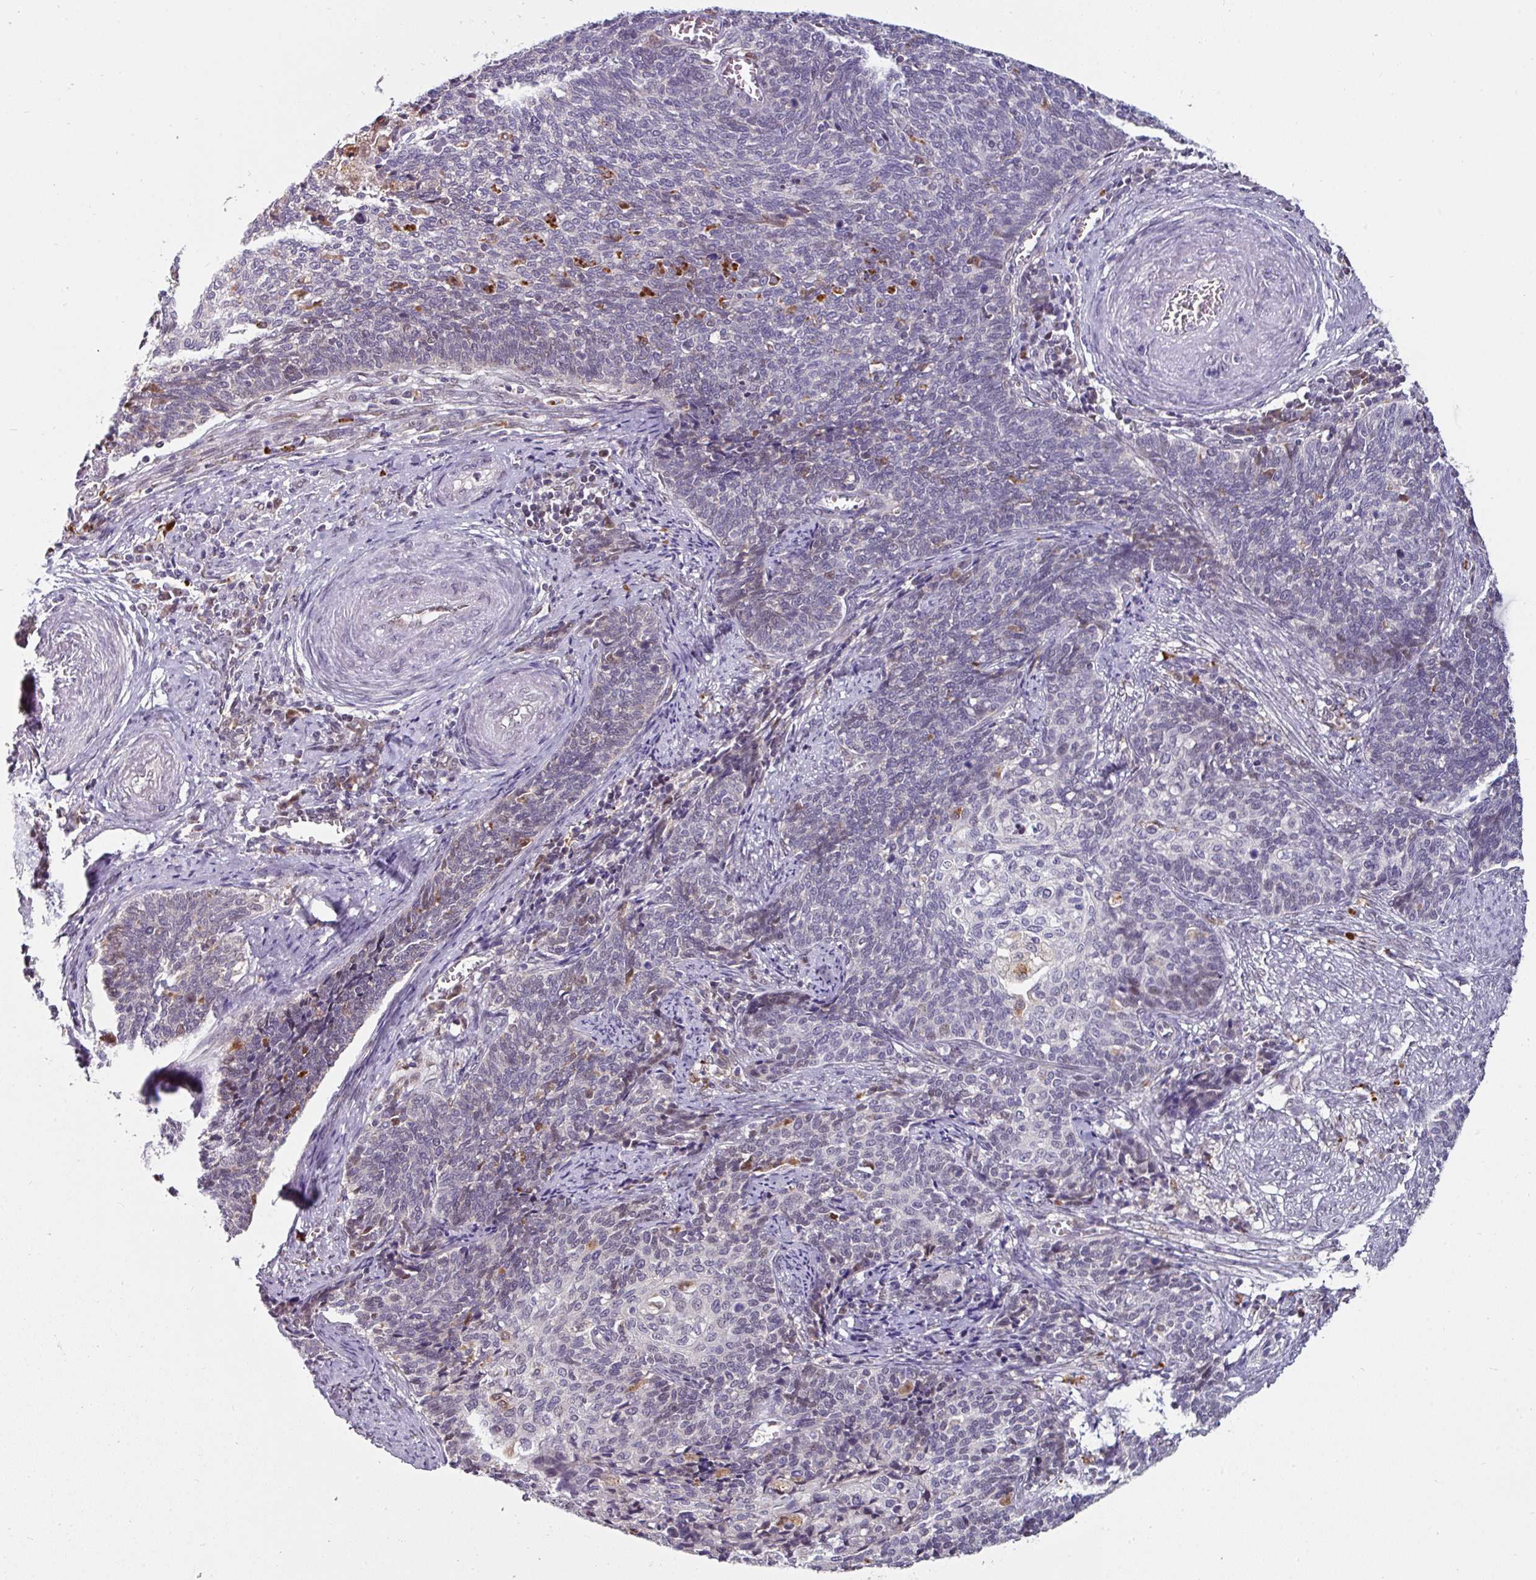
{"staining": {"intensity": "negative", "quantity": "none", "location": "none"}, "tissue": "cervical cancer", "cell_type": "Tumor cells", "image_type": "cancer", "snomed": [{"axis": "morphology", "description": "Squamous cell carcinoma, NOS"}, {"axis": "topography", "description": "Cervix"}], "caption": "Immunohistochemistry (IHC) image of human squamous cell carcinoma (cervical) stained for a protein (brown), which displays no positivity in tumor cells. (Immunohistochemistry (IHC), brightfield microscopy, high magnification).", "gene": "SWSAP1", "patient": {"sex": "female", "age": 39}}